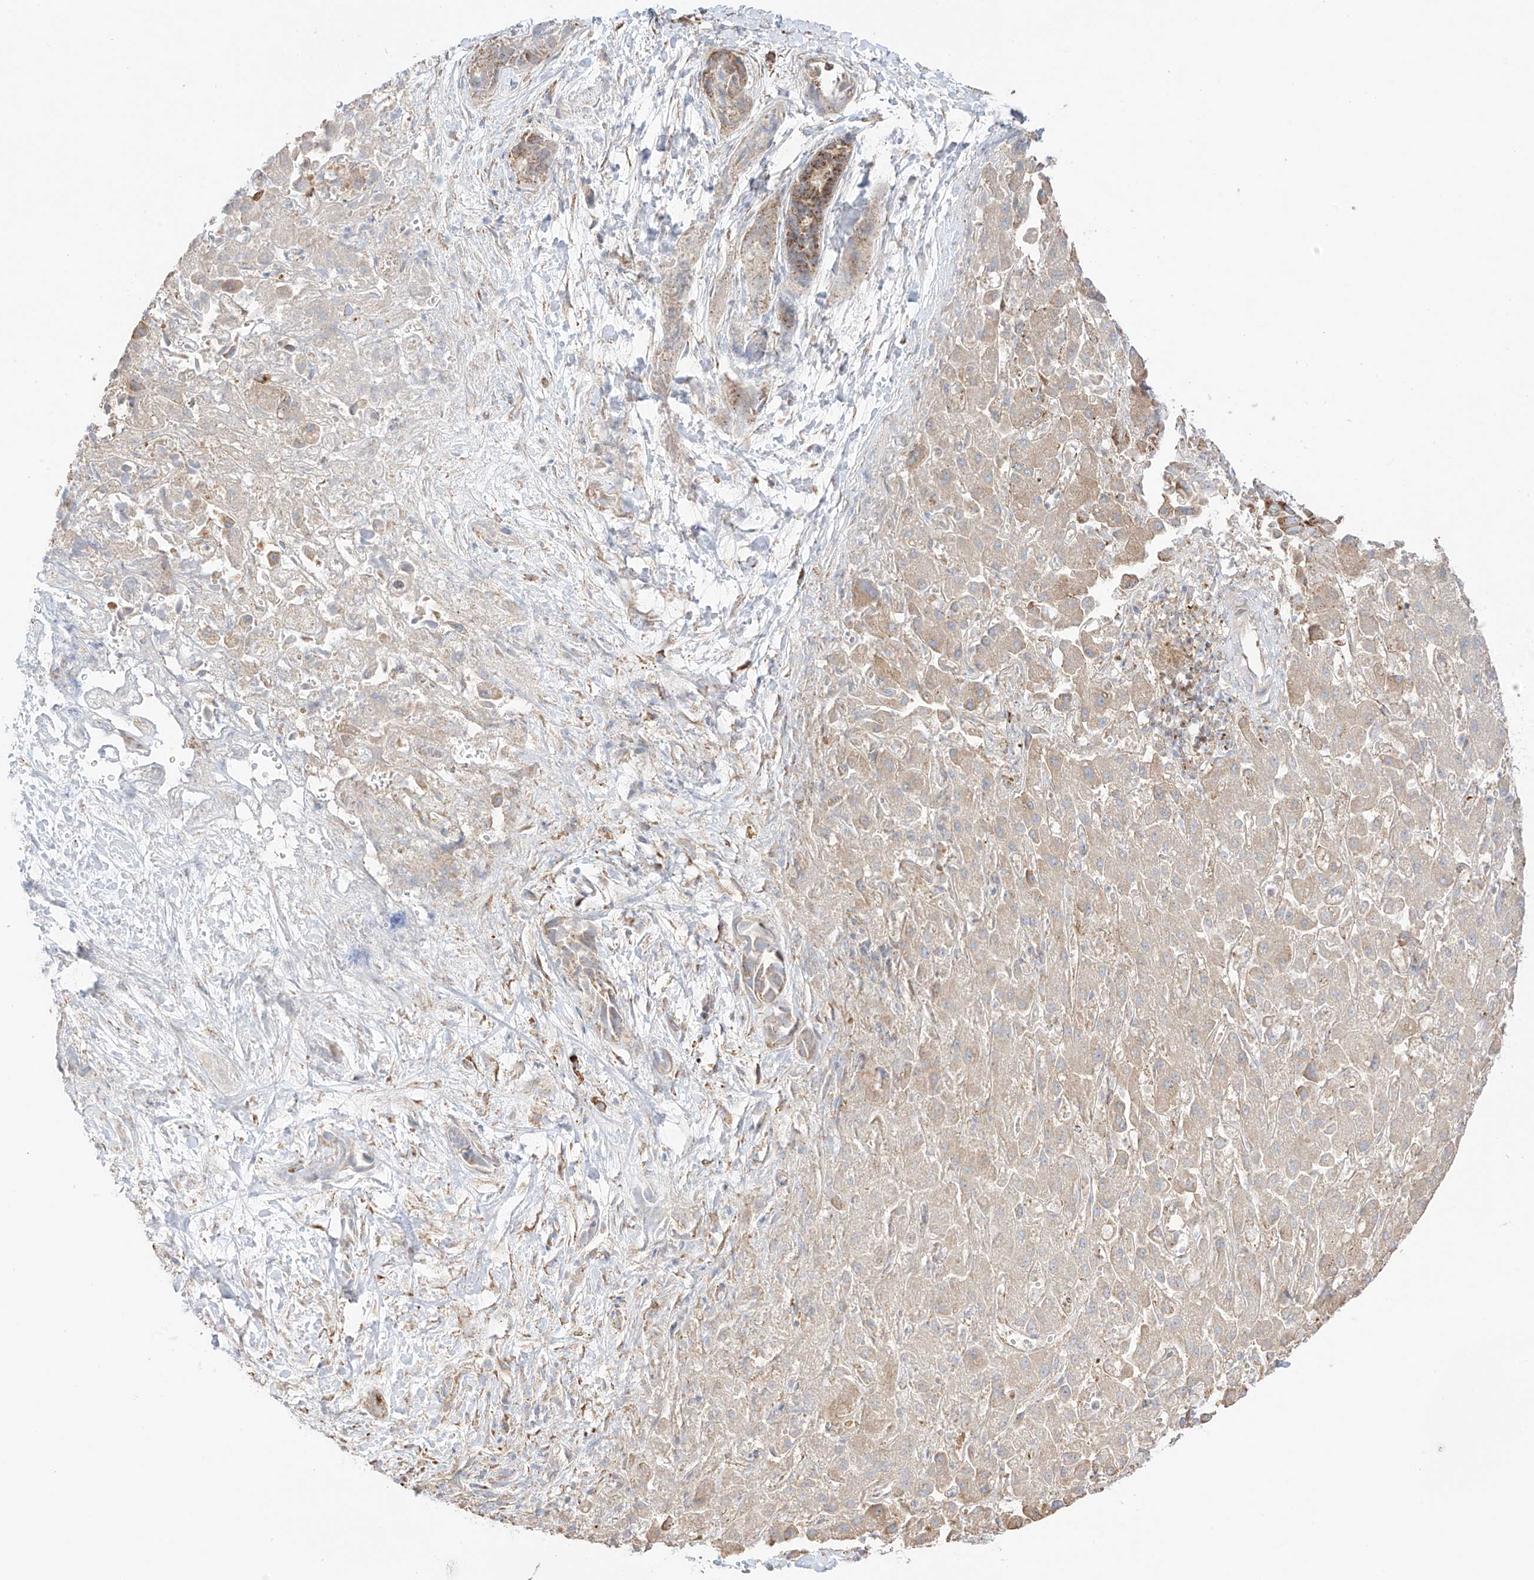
{"staining": {"intensity": "weak", "quantity": ">75%", "location": "cytoplasmic/membranous"}, "tissue": "liver cancer", "cell_type": "Tumor cells", "image_type": "cancer", "snomed": [{"axis": "morphology", "description": "Cholangiocarcinoma"}, {"axis": "topography", "description": "Liver"}], "caption": "Liver cholangiocarcinoma stained for a protein displays weak cytoplasmic/membranous positivity in tumor cells. The protein is stained brown, and the nuclei are stained in blue (DAB (3,3'-diaminobenzidine) IHC with brightfield microscopy, high magnification).", "gene": "XKR3", "patient": {"sex": "female", "age": 52}}